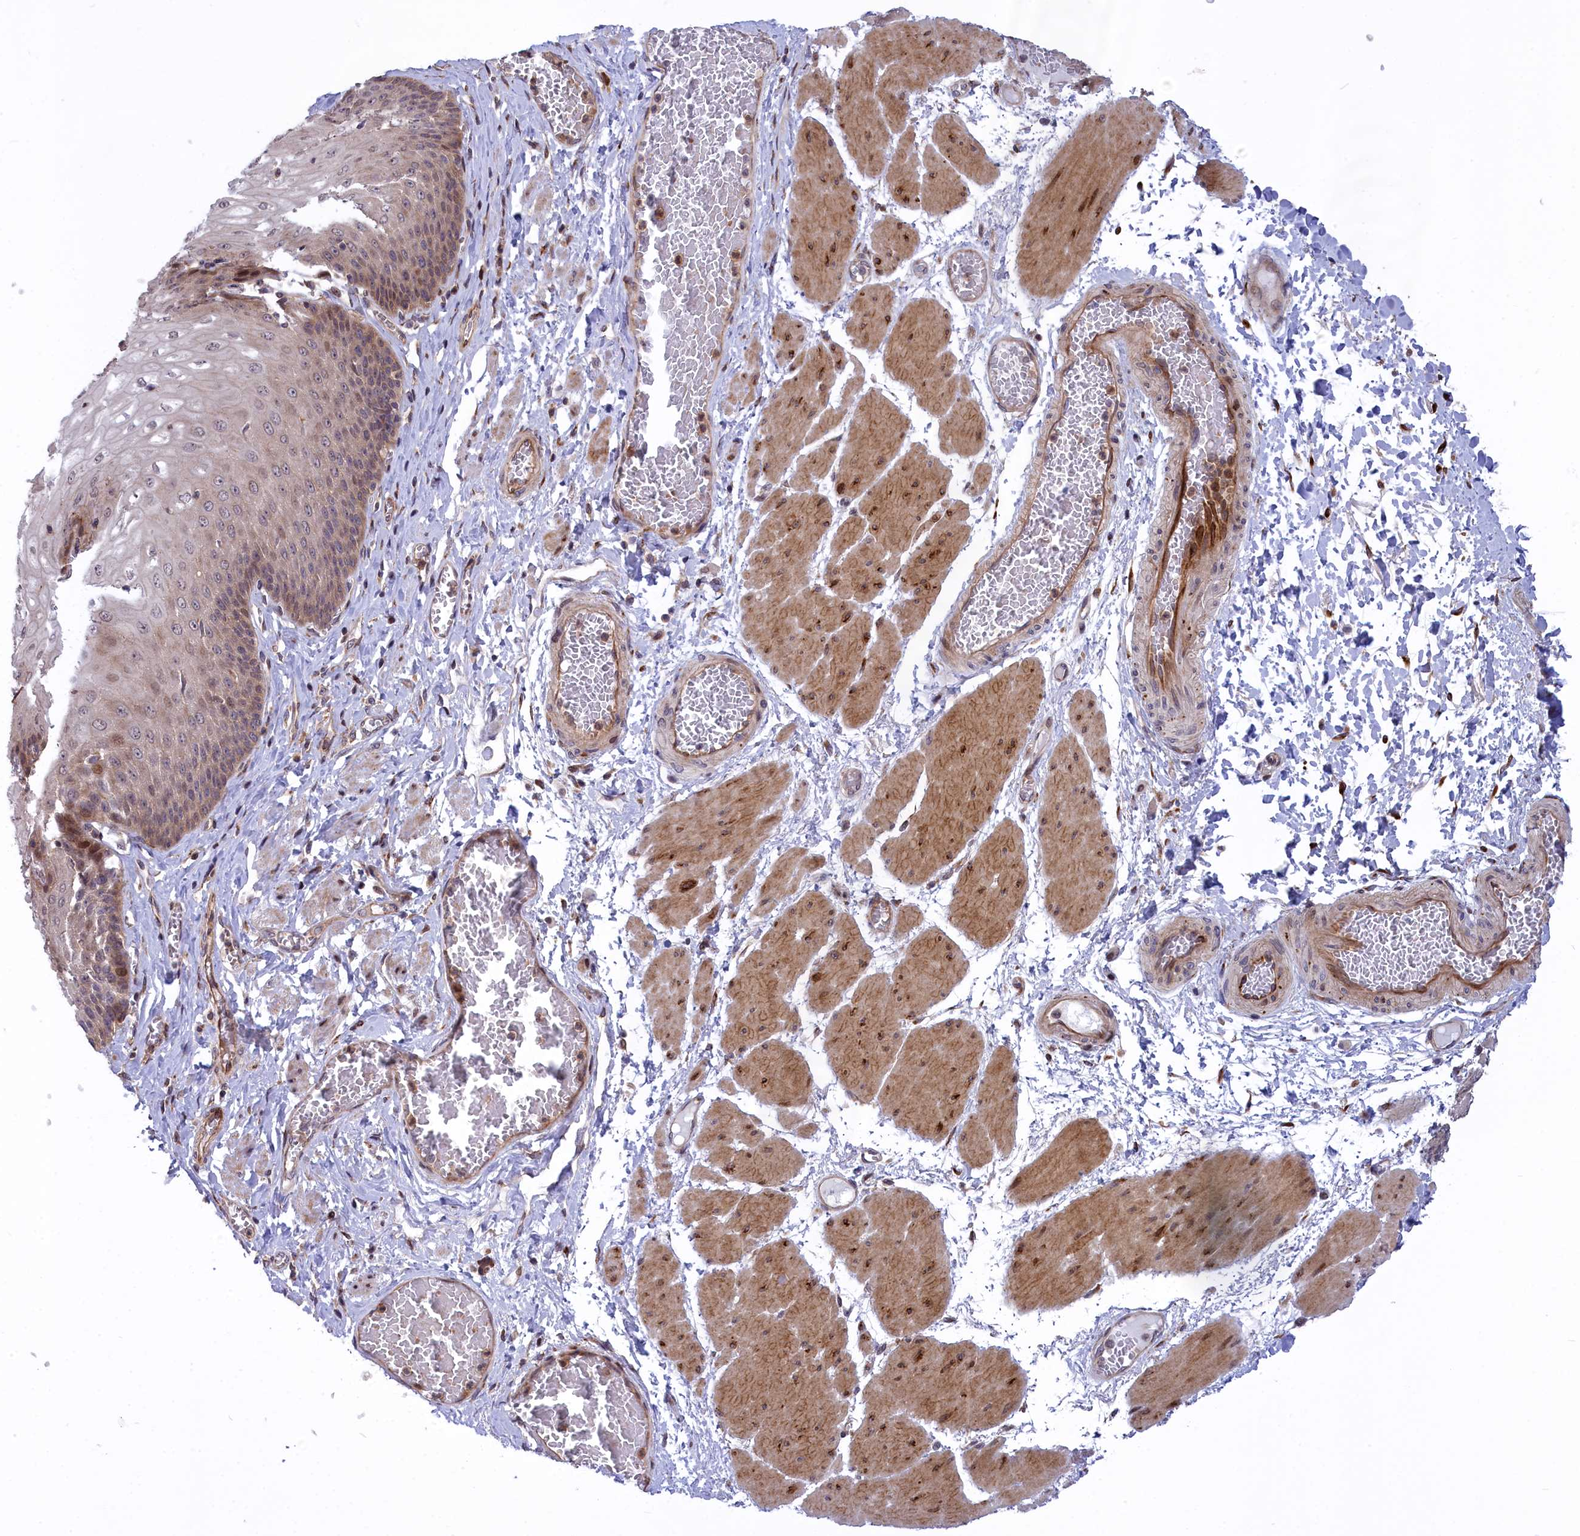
{"staining": {"intensity": "moderate", "quantity": "<25%", "location": "cytoplasmic/membranous,nuclear"}, "tissue": "esophagus", "cell_type": "Squamous epithelial cells", "image_type": "normal", "snomed": [{"axis": "morphology", "description": "Normal tissue, NOS"}, {"axis": "topography", "description": "Esophagus"}], "caption": "Immunohistochemistry (IHC) image of benign esophagus: esophagus stained using immunohistochemistry (IHC) exhibits low levels of moderate protein expression localized specifically in the cytoplasmic/membranous,nuclear of squamous epithelial cells, appearing as a cytoplasmic/membranous,nuclear brown color.", "gene": "DDX60L", "patient": {"sex": "male", "age": 60}}